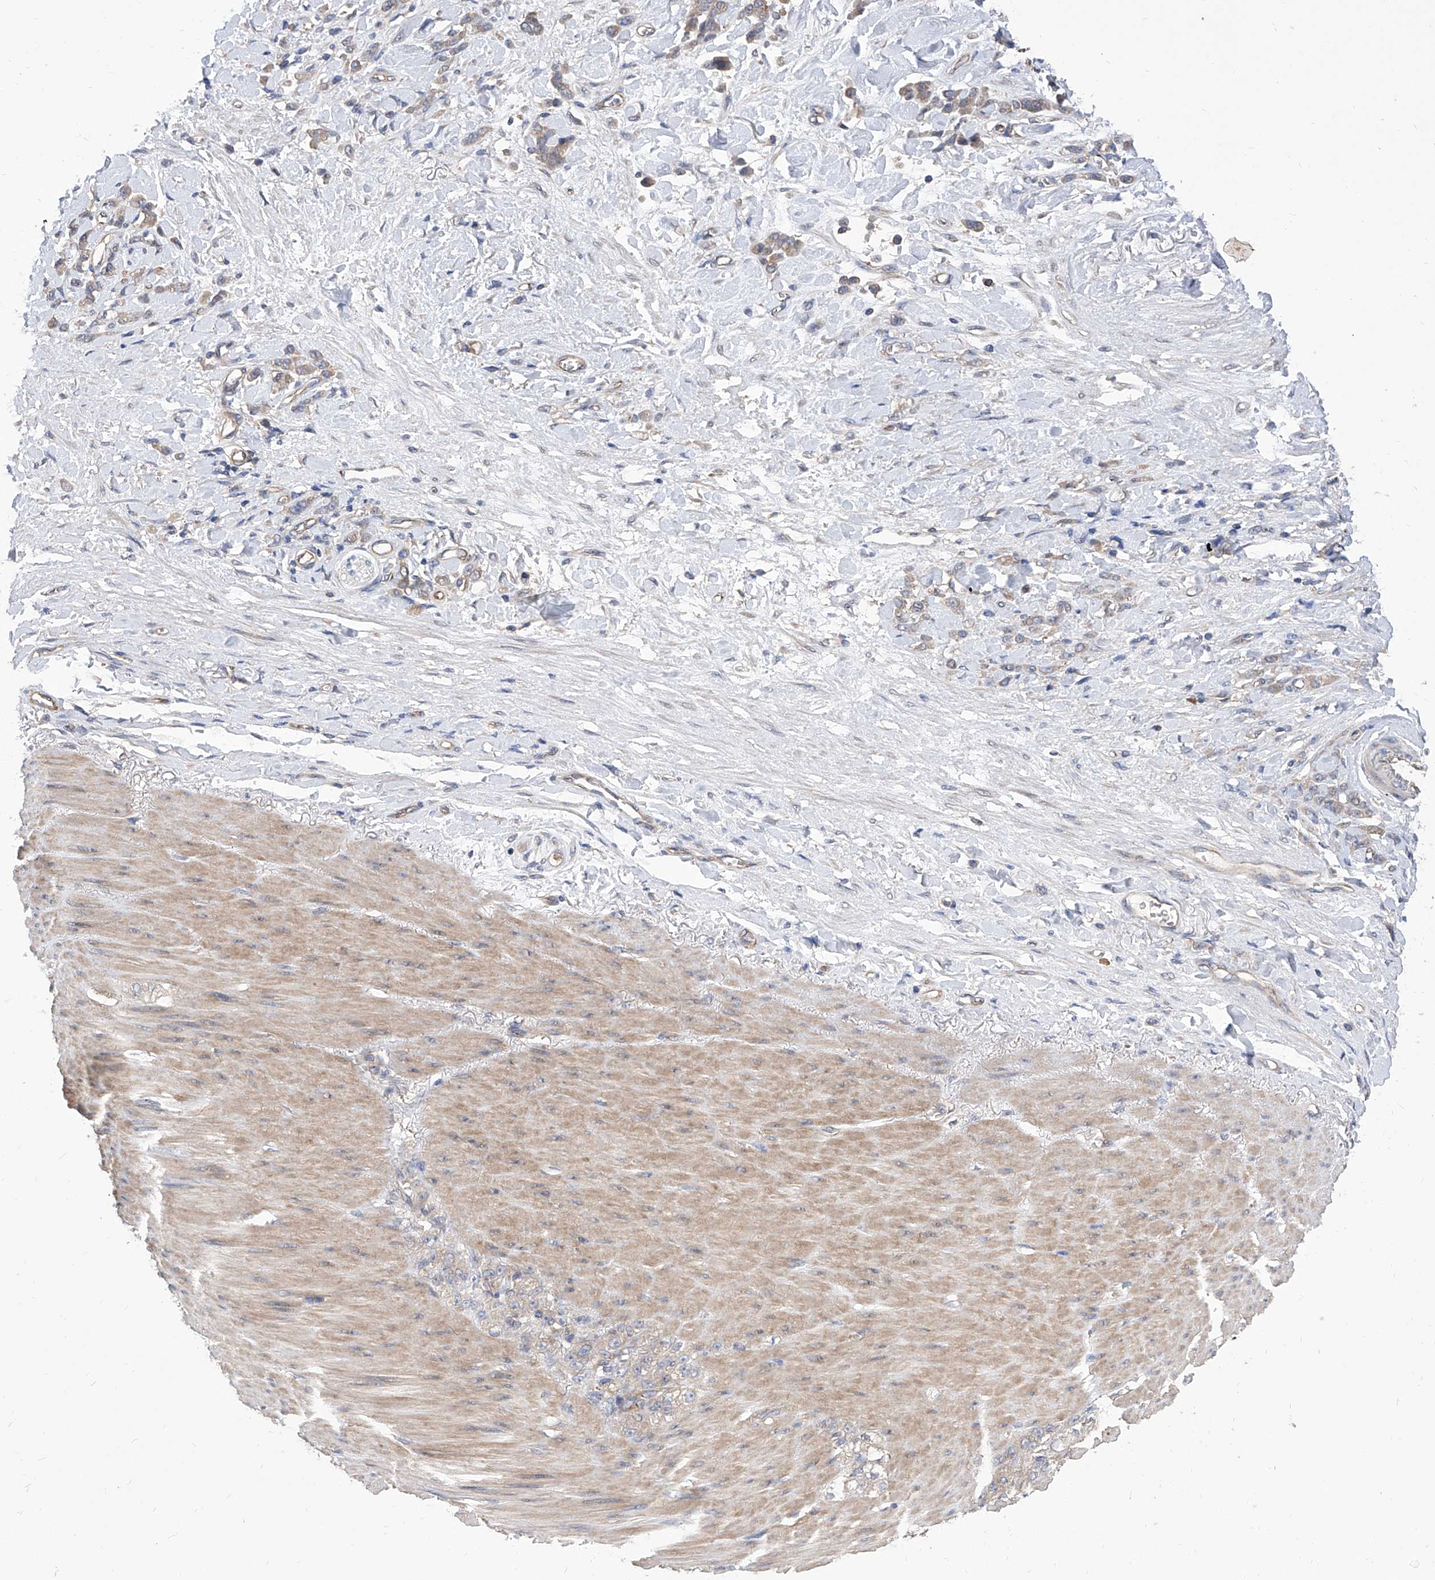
{"staining": {"intensity": "weak", "quantity": "<25%", "location": "cytoplasmic/membranous"}, "tissue": "stomach cancer", "cell_type": "Tumor cells", "image_type": "cancer", "snomed": [{"axis": "morphology", "description": "Normal tissue, NOS"}, {"axis": "morphology", "description": "Adenocarcinoma, NOS"}, {"axis": "topography", "description": "Stomach"}], "caption": "This is an IHC photomicrograph of human stomach cancer (adenocarcinoma). There is no expression in tumor cells.", "gene": "TJAP1", "patient": {"sex": "male", "age": 82}}